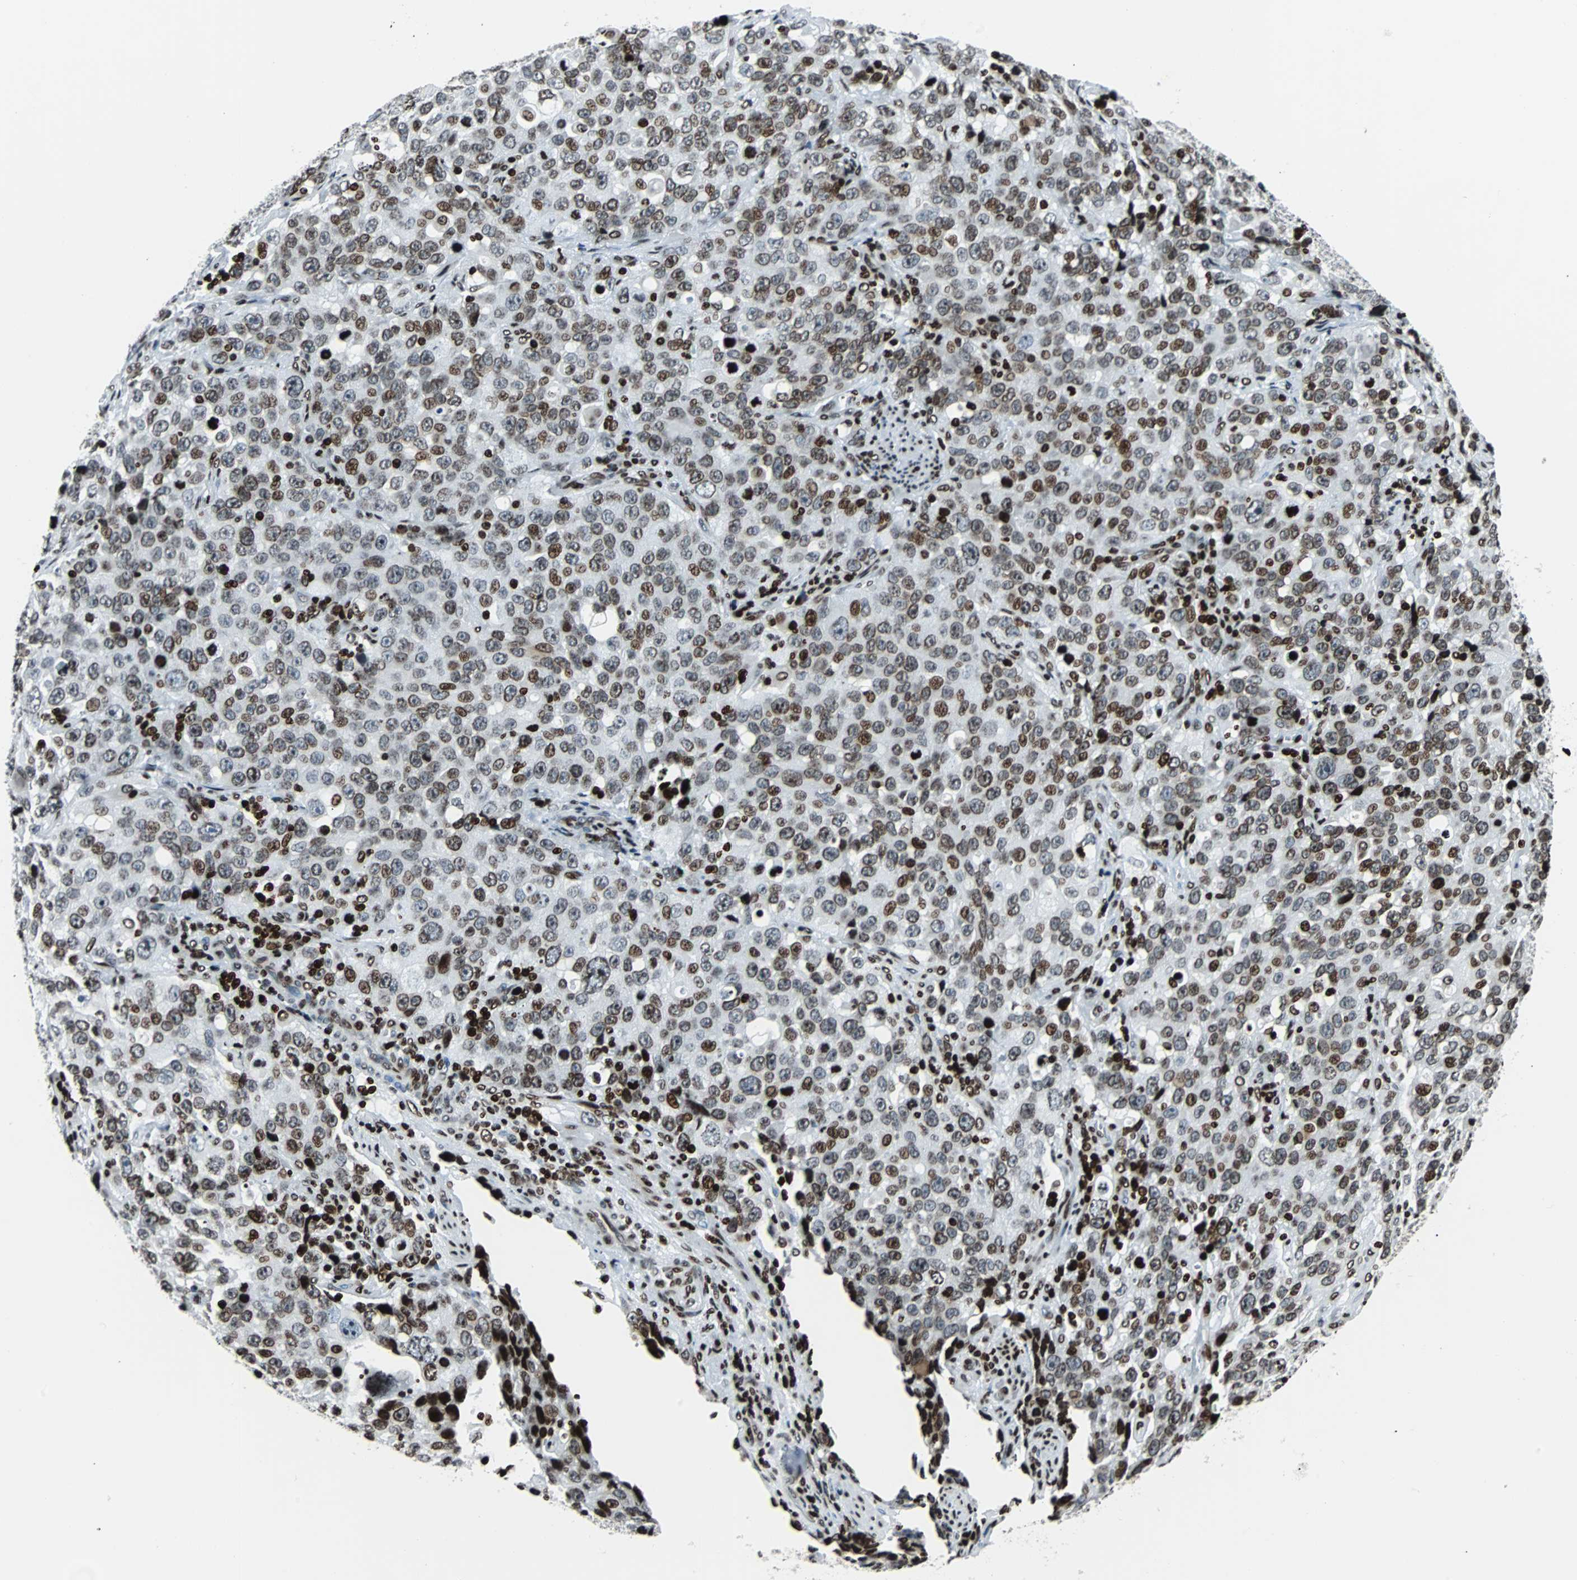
{"staining": {"intensity": "moderate", "quantity": "<25%", "location": "nuclear"}, "tissue": "stomach cancer", "cell_type": "Tumor cells", "image_type": "cancer", "snomed": [{"axis": "morphology", "description": "Normal tissue, NOS"}, {"axis": "morphology", "description": "Adenocarcinoma, NOS"}, {"axis": "topography", "description": "Stomach"}], "caption": "Protein expression analysis of human adenocarcinoma (stomach) reveals moderate nuclear expression in approximately <25% of tumor cells.", "gene": "ZNF131", "patient": {"sex": "male", "age": 48}}